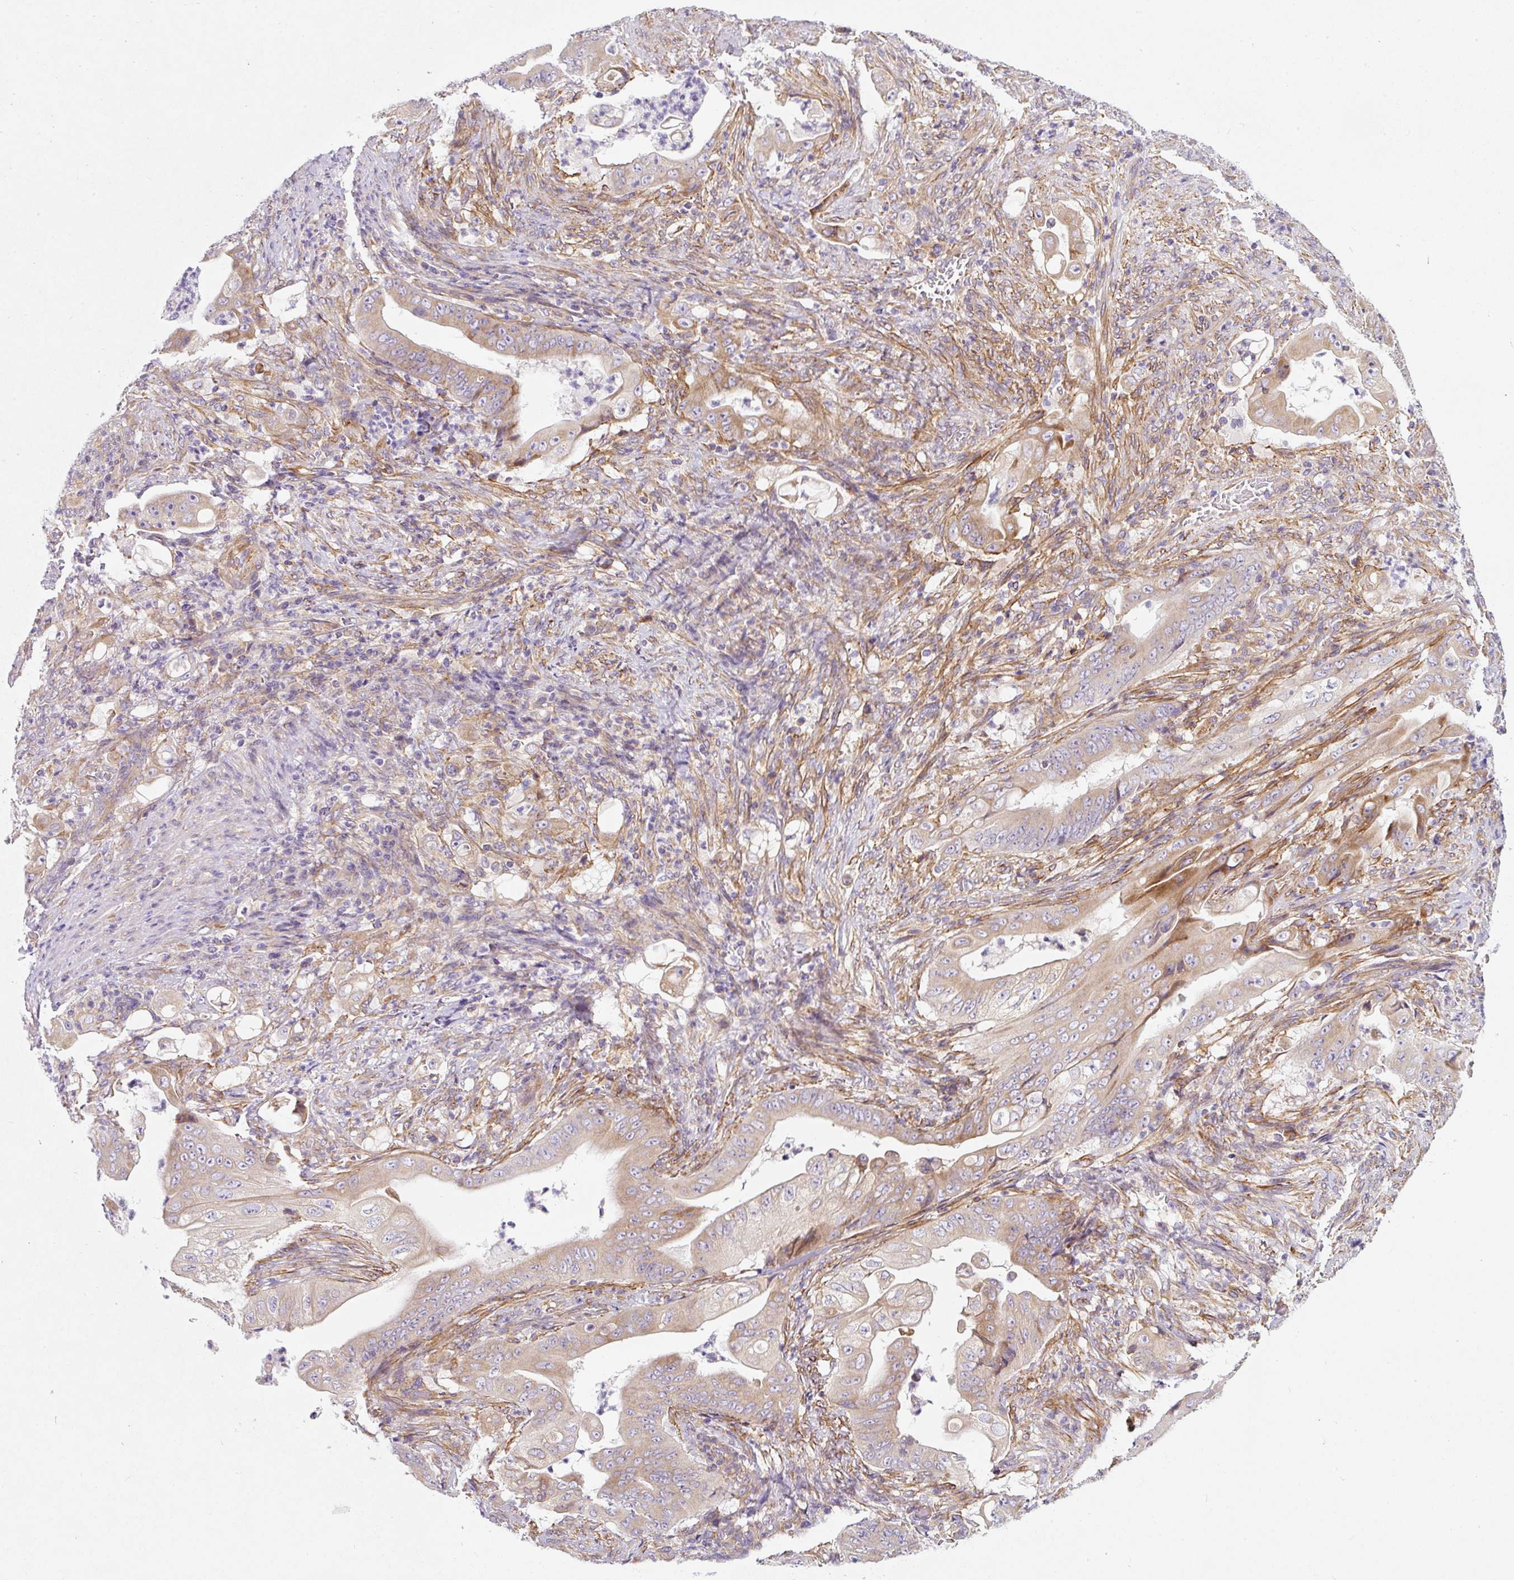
{"staining": {"intensity": "moderate", "quantity": "<25%", "location": "cytoplasmic/membranous"}, "tissue": "stomach cancer", "cell_type": "Tumor cells", "image_type": "cancer", "snomed": [{"axis": "morphology", "description": "Adenocarcinoma, NOS"}, {"axis": "topography", "description": "Stomach"}], "caption": "Human stomach cancer (adenocarcinoma) stained with a protein marker exhibits moderate staining in tumor cells.", "gene": "ERAP2", "patient": {"sex": "female", "age": 73}}